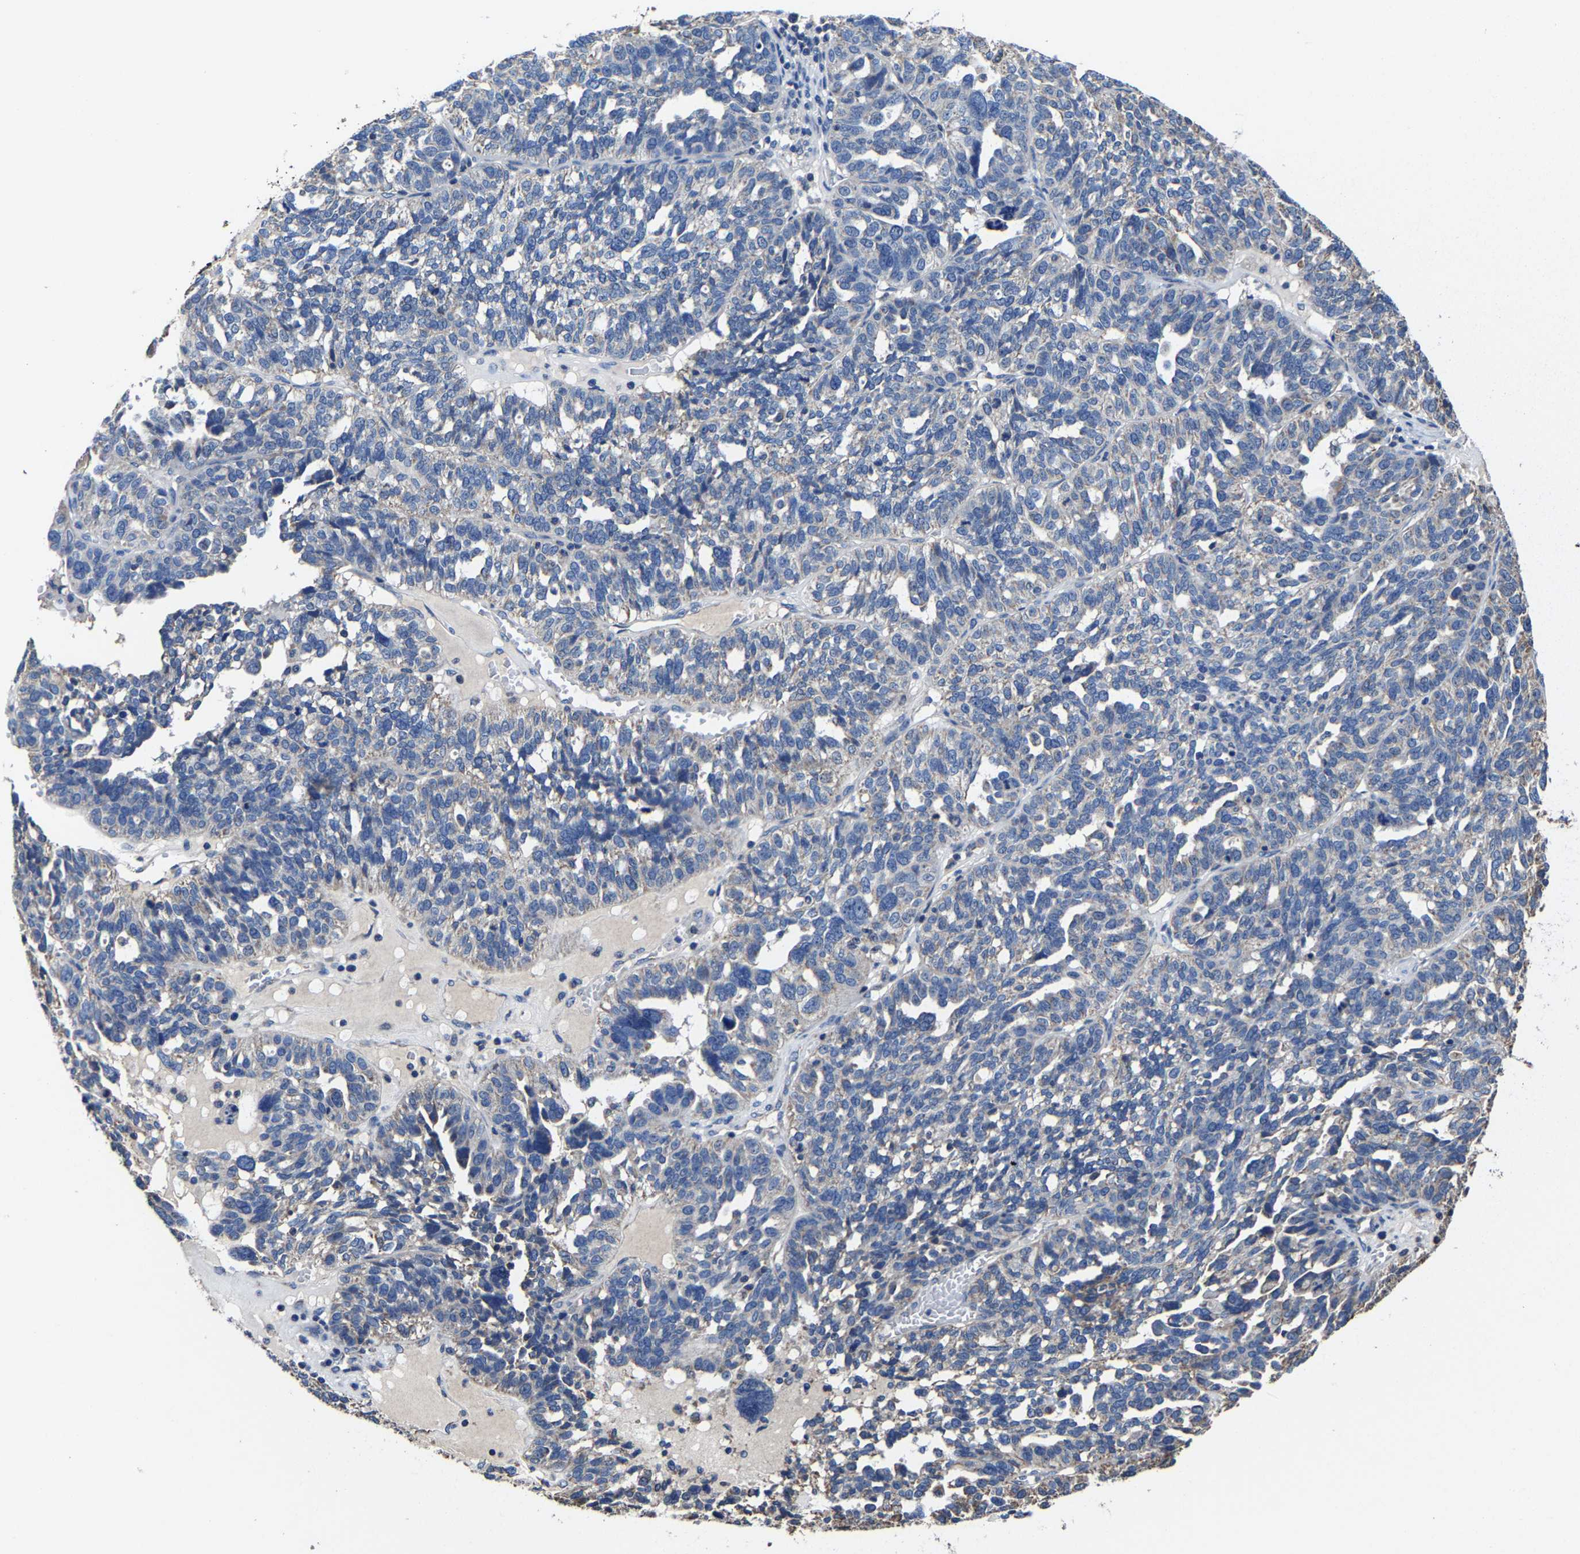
{"staining": {"intensity": "weak", "quantity": "<25%", "location": "cytoplasmic/membranous"}, "tissue": "ovarian cancer", "cell_type": "Tumor cells", "image_type": "cancer", "snomed": [{"axis": "morphology", "description": "Cystadenocarcinoma, serous, NOS"}, {"axis": "topography", "description": "Ovary"}], "caption": "Immunohistochemistry histopathology image of neoplastic tissue: human ovarian cancer (serous cystadenocarcinoma) stained with DAB demonstrates no significant protein positivity in tumor cells. (Brightfield microscopy of DAB immunohistochemistry (IHC) at high magnification).", "gene": "ZCCHC7", "patient": {"sex": "female", "age": 59}}